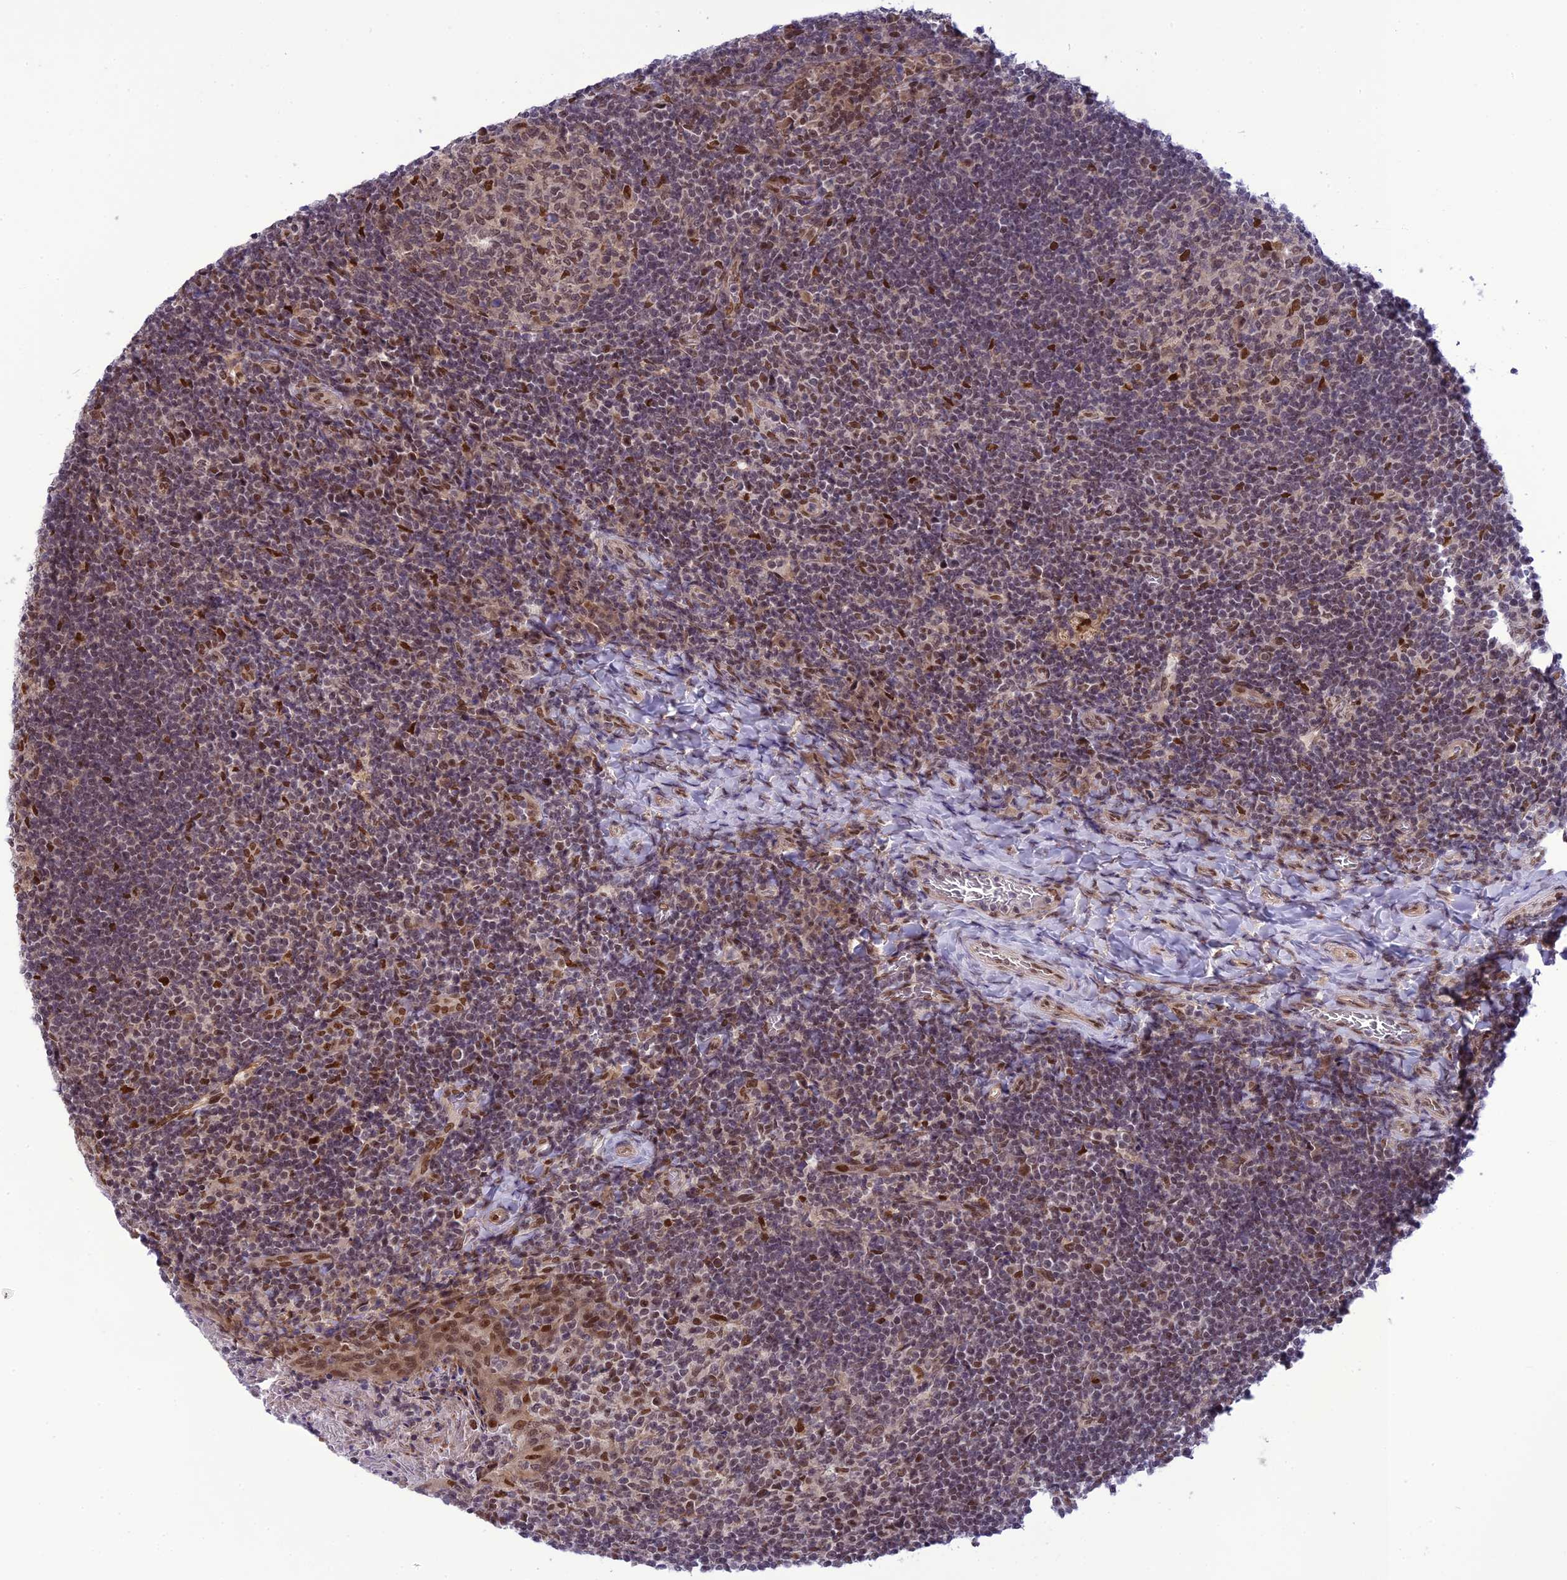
{"staining": {"intensity": "moderate", "quantity": "25%-75%", "location": "nuclear"}, "tissue": "tonsil", "cell_type": "Germinal center cells", "image_type": "normal", "snomed": [{"axis": "morphology", "description": "Normal tissue, NOS"}, {"axis": "topography", "description": "Tonsil"}], "caption": "Immunohistochemical staining of benign tonsil reveals moderate nuclear protein expression in approximately 25%-75% of germinal center cells.", "gene": "RTRAF", "patient": {"sex": "female", "age": 10}}